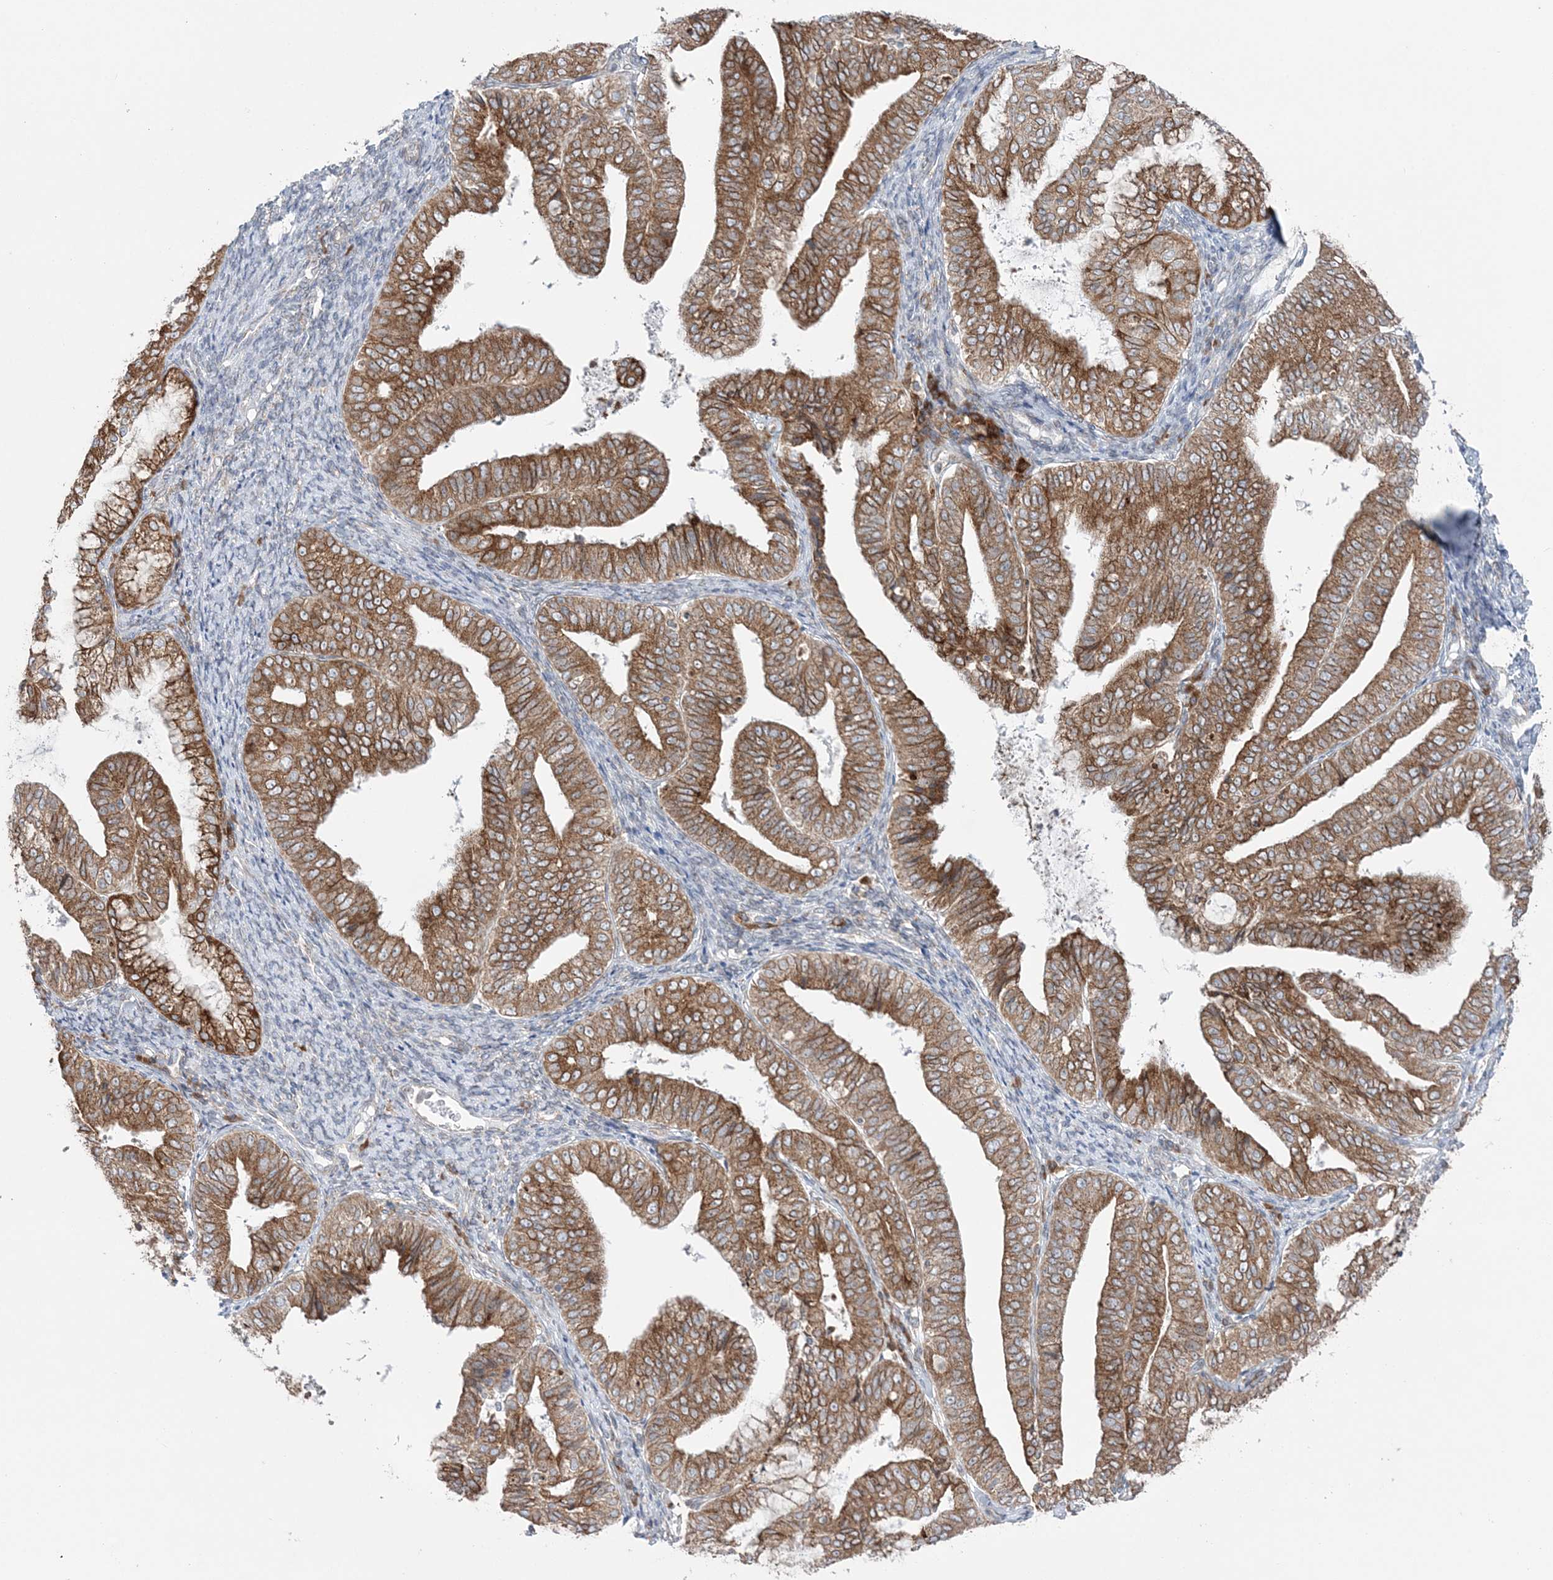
{"staining": {"intensity": "moderate", "quantity": ">75%", "location": "cytoplasmic/membranous"}, "tissue": "endometrial cancer", "cell_type": "Tumor cells", "image_type": "cancer", "snomed": [{"axis": "morphology", "description": "Adenocarcinoma, NOS"}, {"axis": "topography", "description": "Endometrium"}], "caption": "Moderate cytoplasmic/membranous expression for a protein is identified in about >75% of tumor cells of adenocarcinoma (endometrial) using immunohistochemistry (IHC).", "gene": "TMED10", "patient": {"sex": "female", "age": 63}}